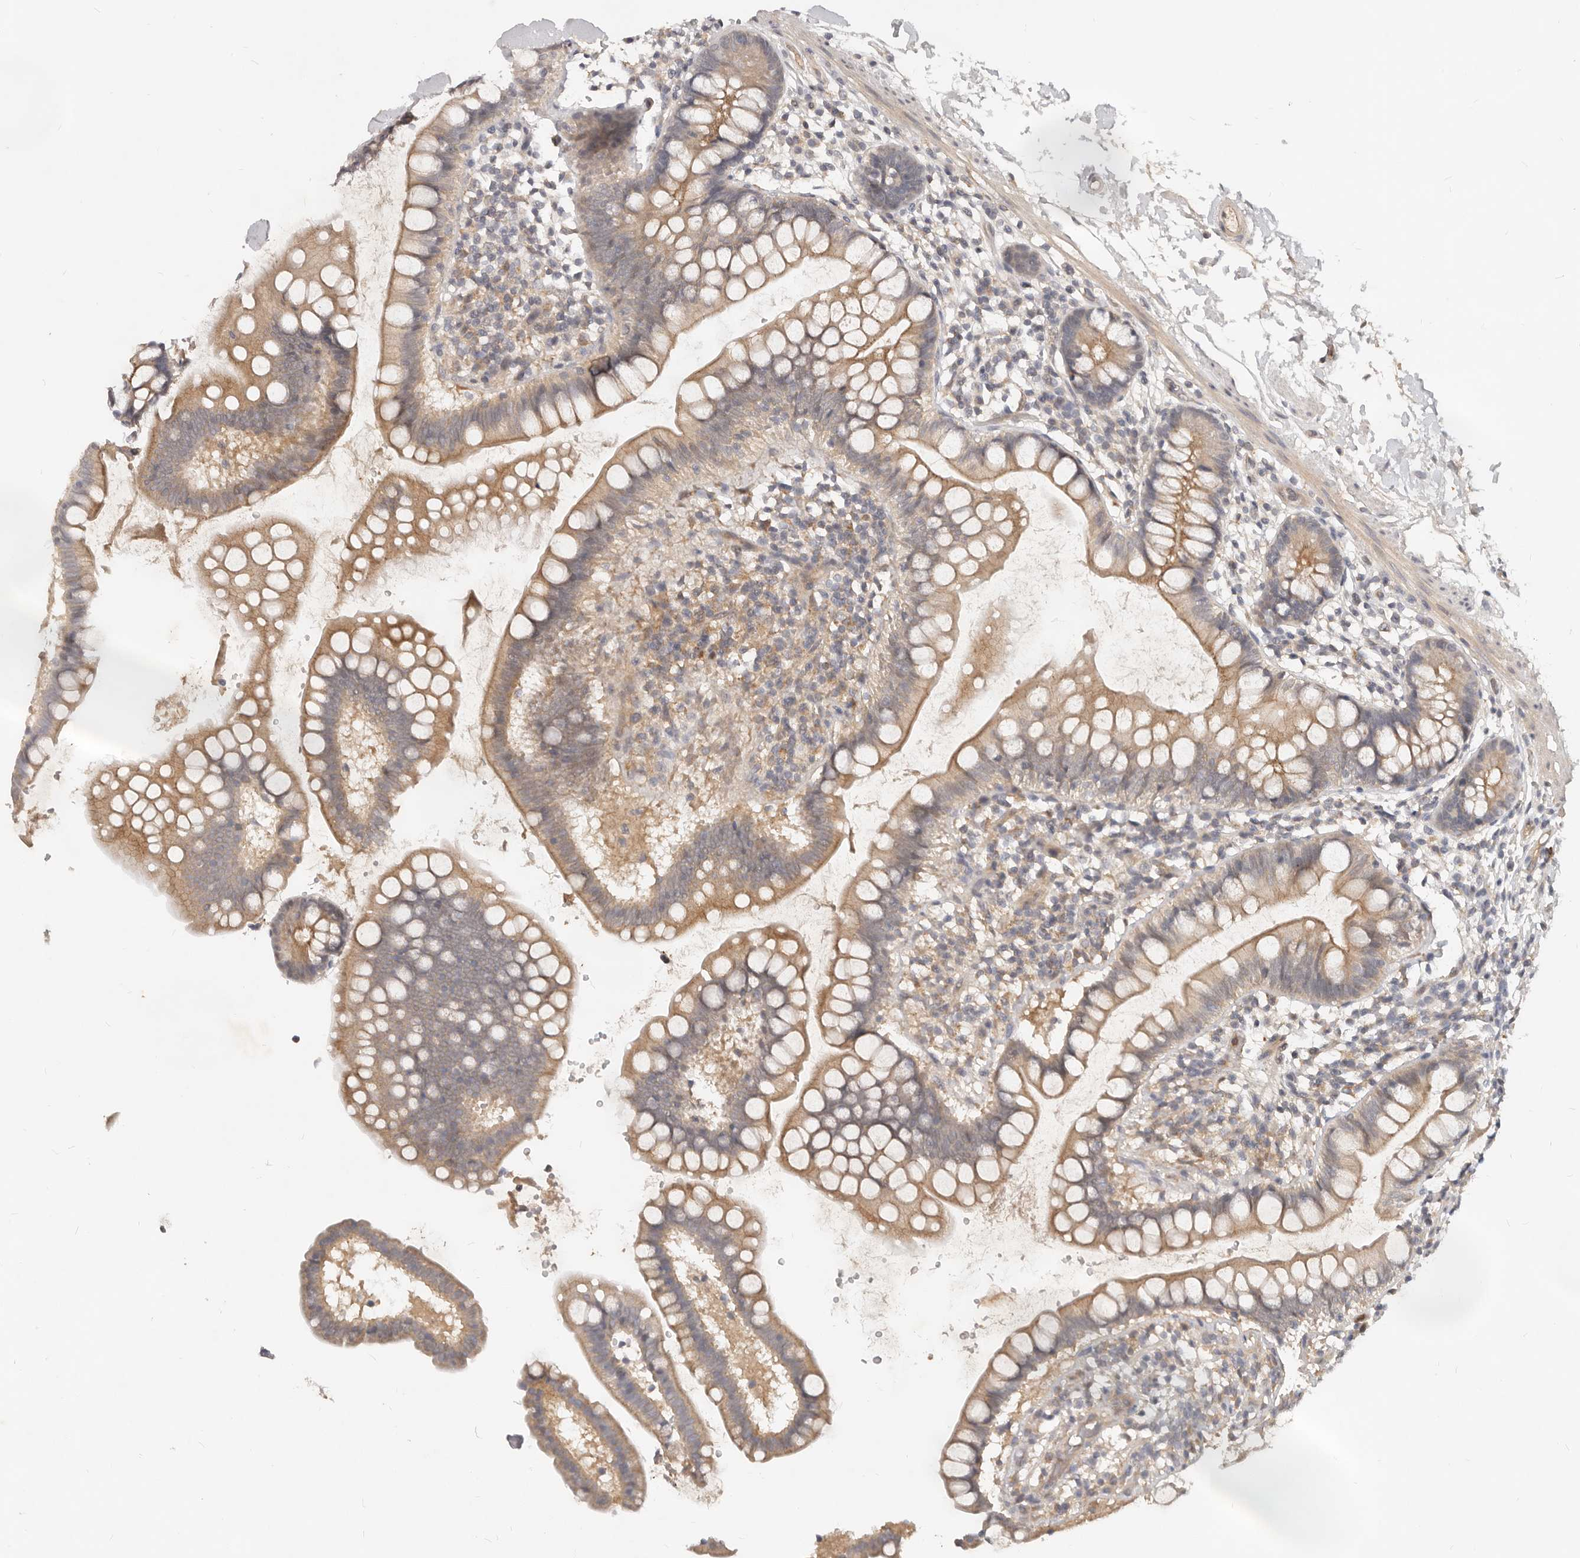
{"staining": {"intensity": "weak", "quantity": ">75%", "location": "cytoplasmic/membranous"}, "tissue": "small intestine", "cell_type": "Glandular cells", "image_type": "normal", "snomed": [{"axis": "morphology", "description": "Normal tissue, NOS"}, {"axis": "topography", "description": "Small intestine"}], "caption": "Normal small intestine shows weak cytoplasmic/membranous expression in approximately >75% of glandular cells The protein is shown in brown color, while the nuclei are stained blue..", "gene": "USP49", "patient": {"sex": "female", "age": 84}}